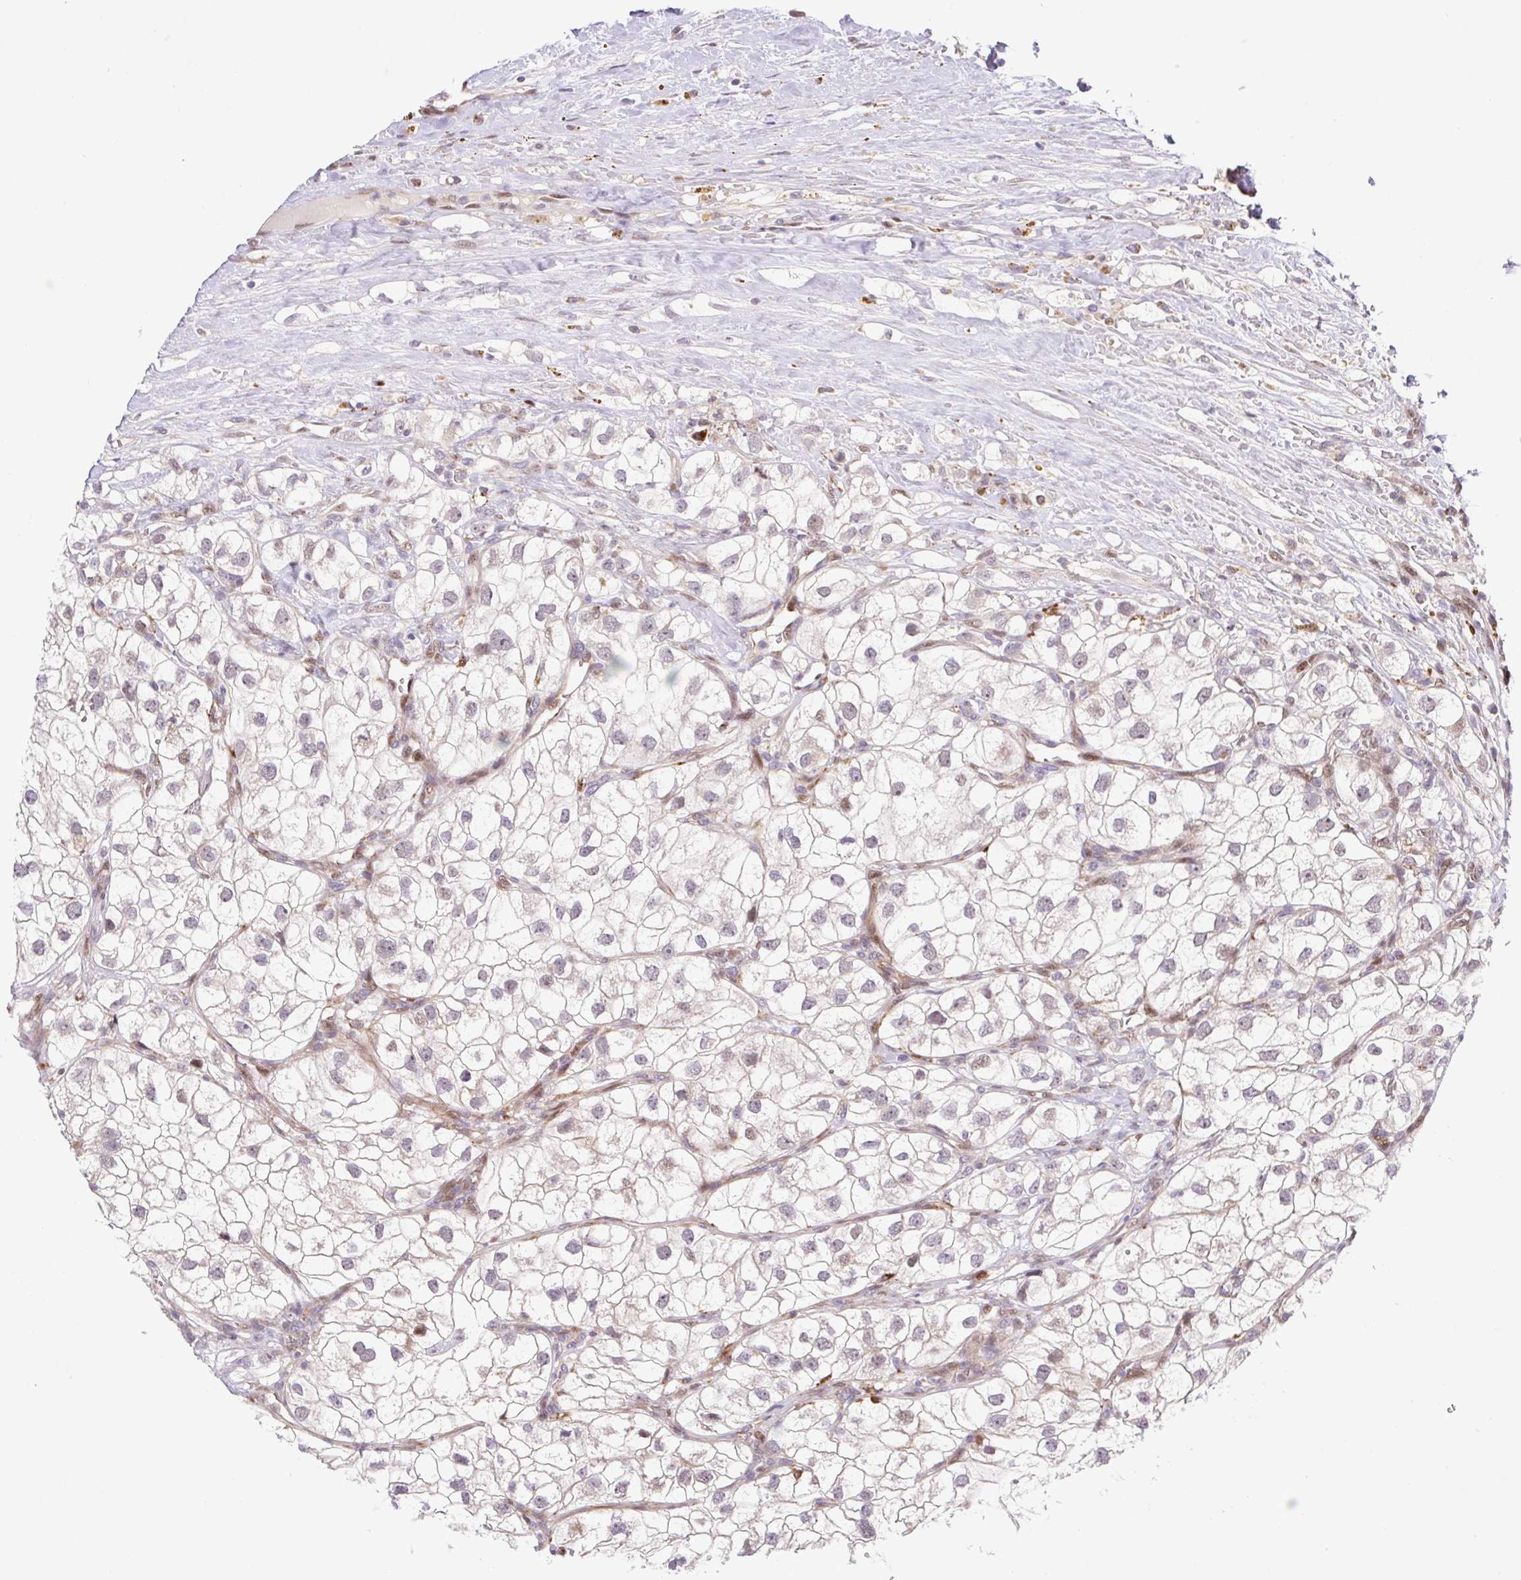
{"staining": {"intensity": "weak", "quantity": "<25%", "location": "nuclear"}, "tissue": "renal cancer", "cell_type": "Tumor cells", "image_type": "cancer", "snomed": [{"axis": "morphology", "description": "Adenocarcinoma, NOS"}, {"axis": "topography", "description": "Kidney"}], "caption": "Immunohistochemical staining of human renal adenocarcinoma exhibits no significant expression in tumor cells.", "gene": "ERG", "patient": {"sex": "male", "age": 59}}